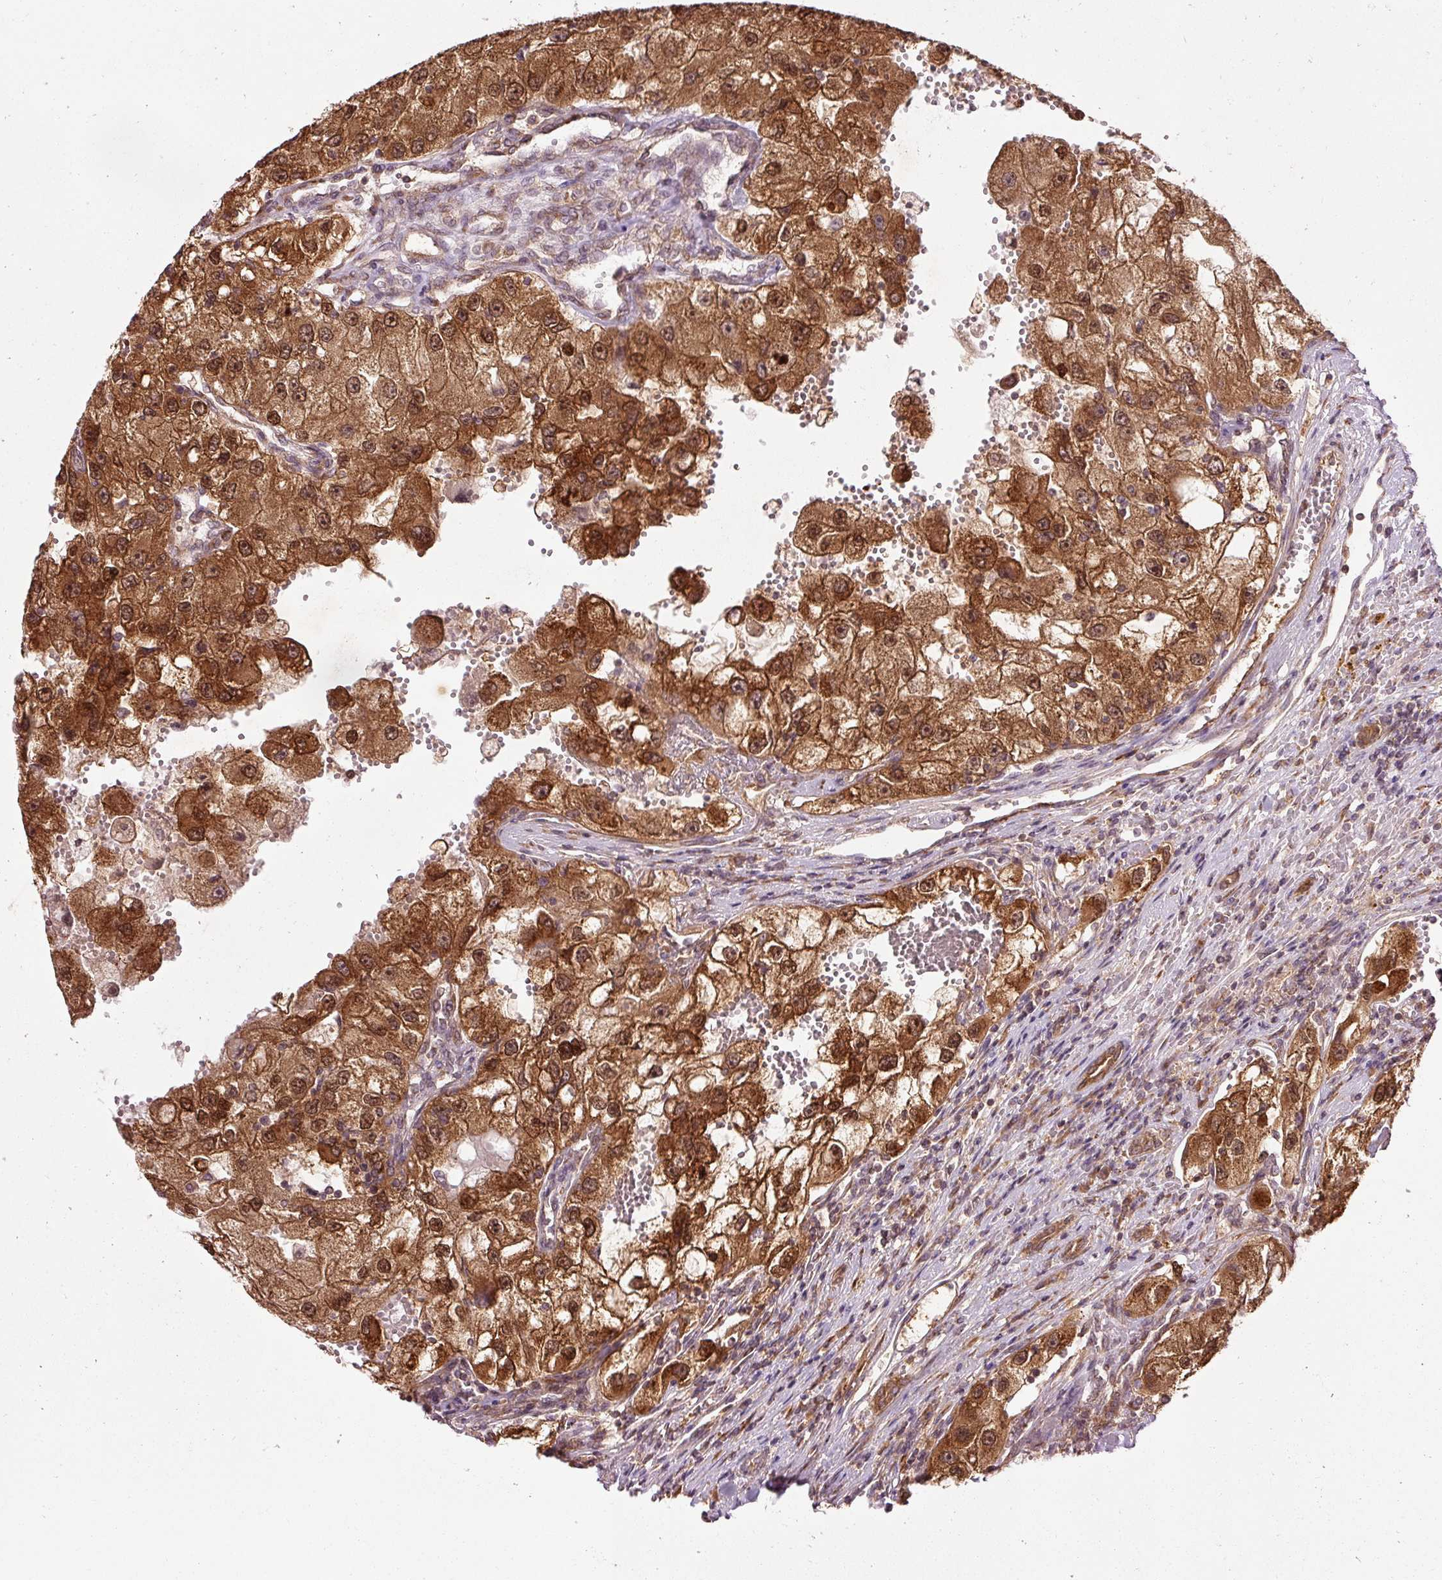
{"staining": {"intensity": "strong", "quantity": ">75%", "location": "cytoplasmic/membranous,nuclear"}, "tissue": "renal cancer", "cell_type": "Tumor cells", "image_type": "cancer", "snomed": [{"axis": "morphology", "description": "Adenocarcinoma, NOS"}, {"axis": "topography", "description": "Kidney"}], "caption": "This micrograph reveals immunohistochemistry staining of renal cancer, with high strong cytoplasmic/membranous and nuclear expression in about >75% of tumor cells.", "gene": "PDAP1", "patient": {"sex": "male", "age": 63}}